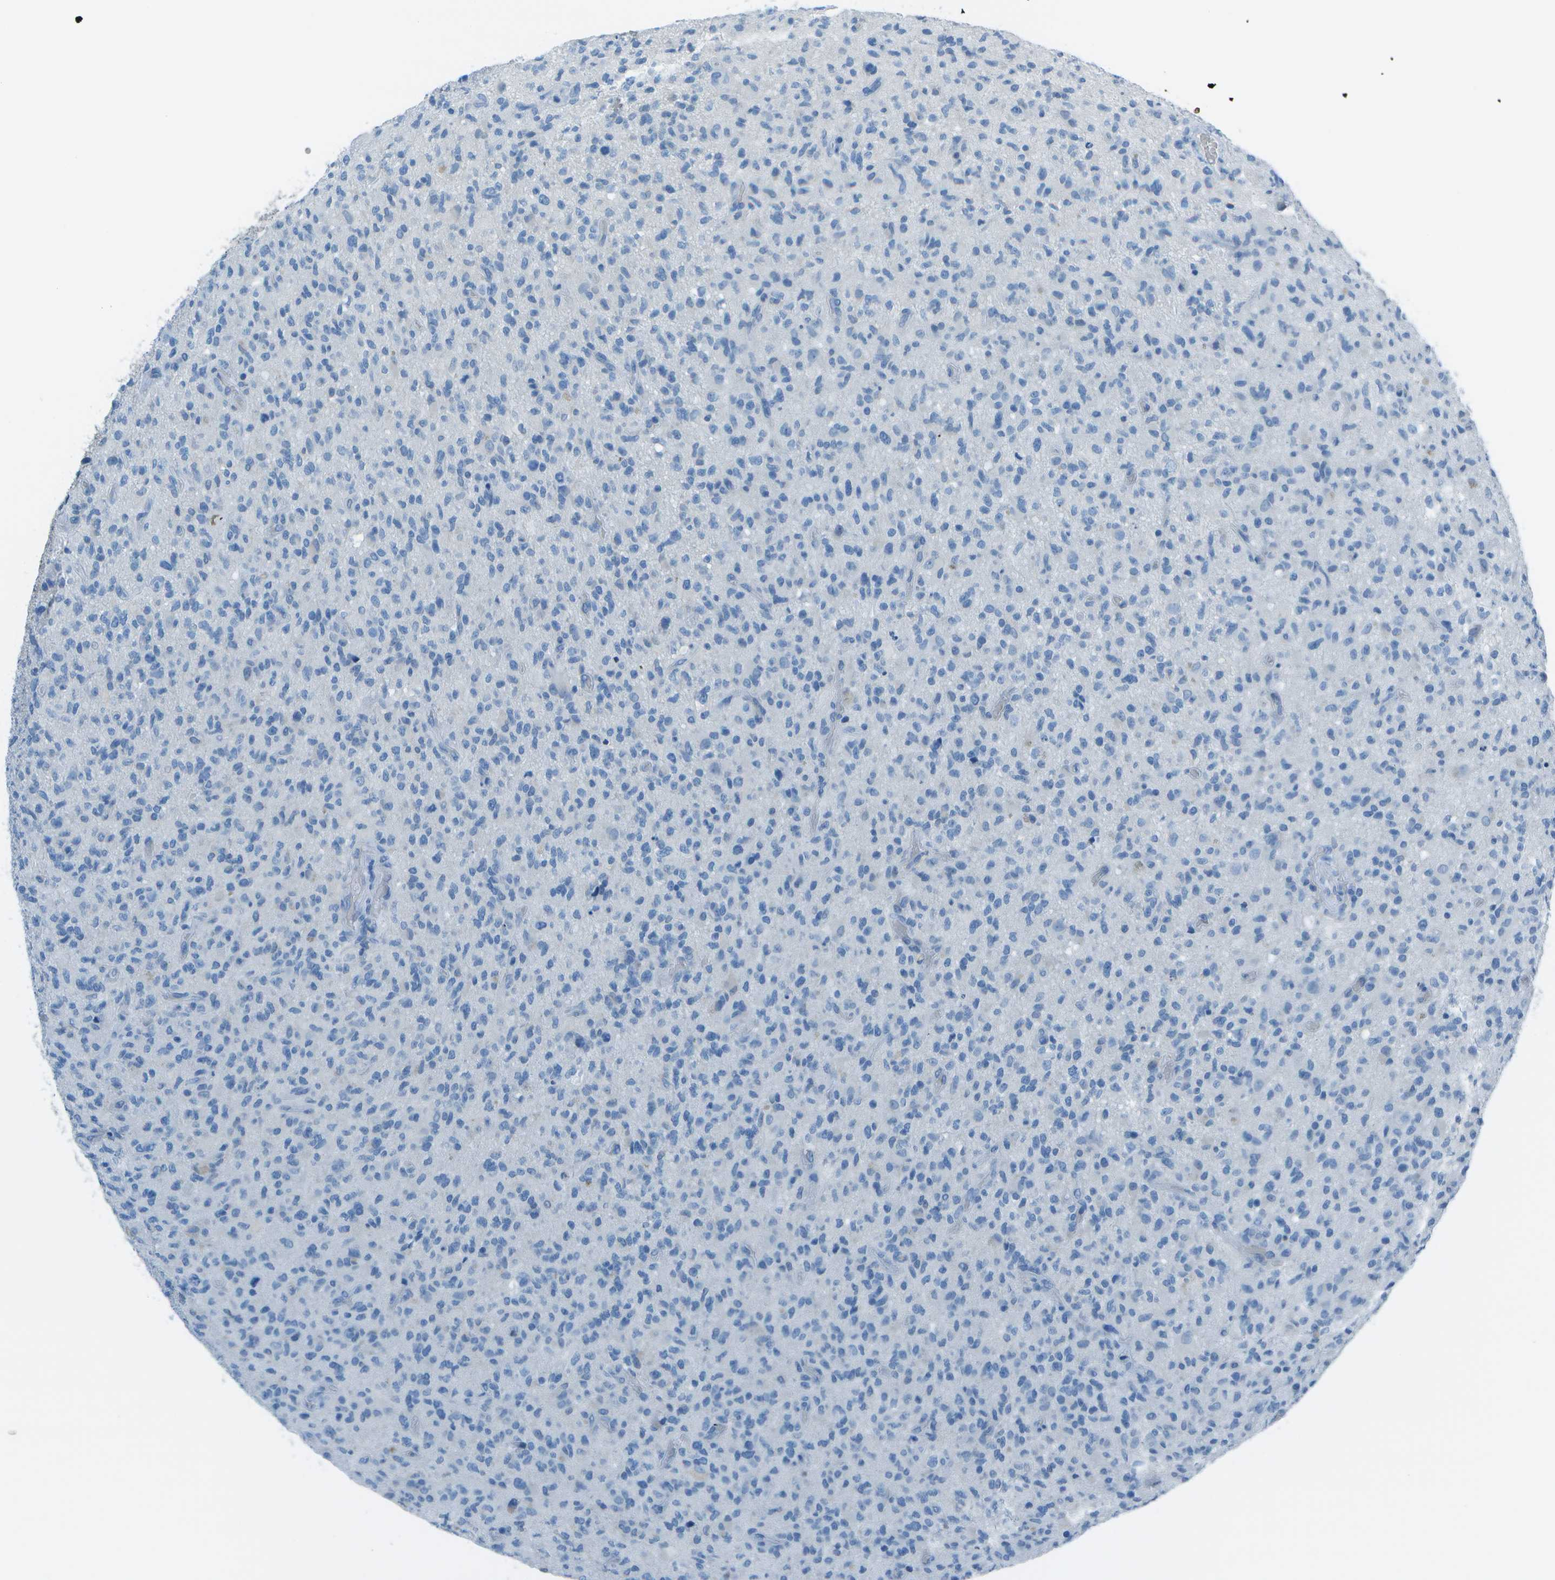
{"staining": {"intensity": "negative", "quantity": "none", "location": "none"}, "tissue": "glioma", "cell_type": "Tumor cells", "image_type": "cancer", "snomed": [{"axis": "morphology", "description": "Glioma, malignant, High grade"}, {"axis": "topography", "description": "Brain"}], "caption": "This photomicrograph is of malignant glioma (high-grade) stained with IHC to label a protein in brown with the nuclei are counter-stained blue. There is no staining in tumor cells.", "gene": "ASL", "patient": {"sex": "male", "age": 71}}